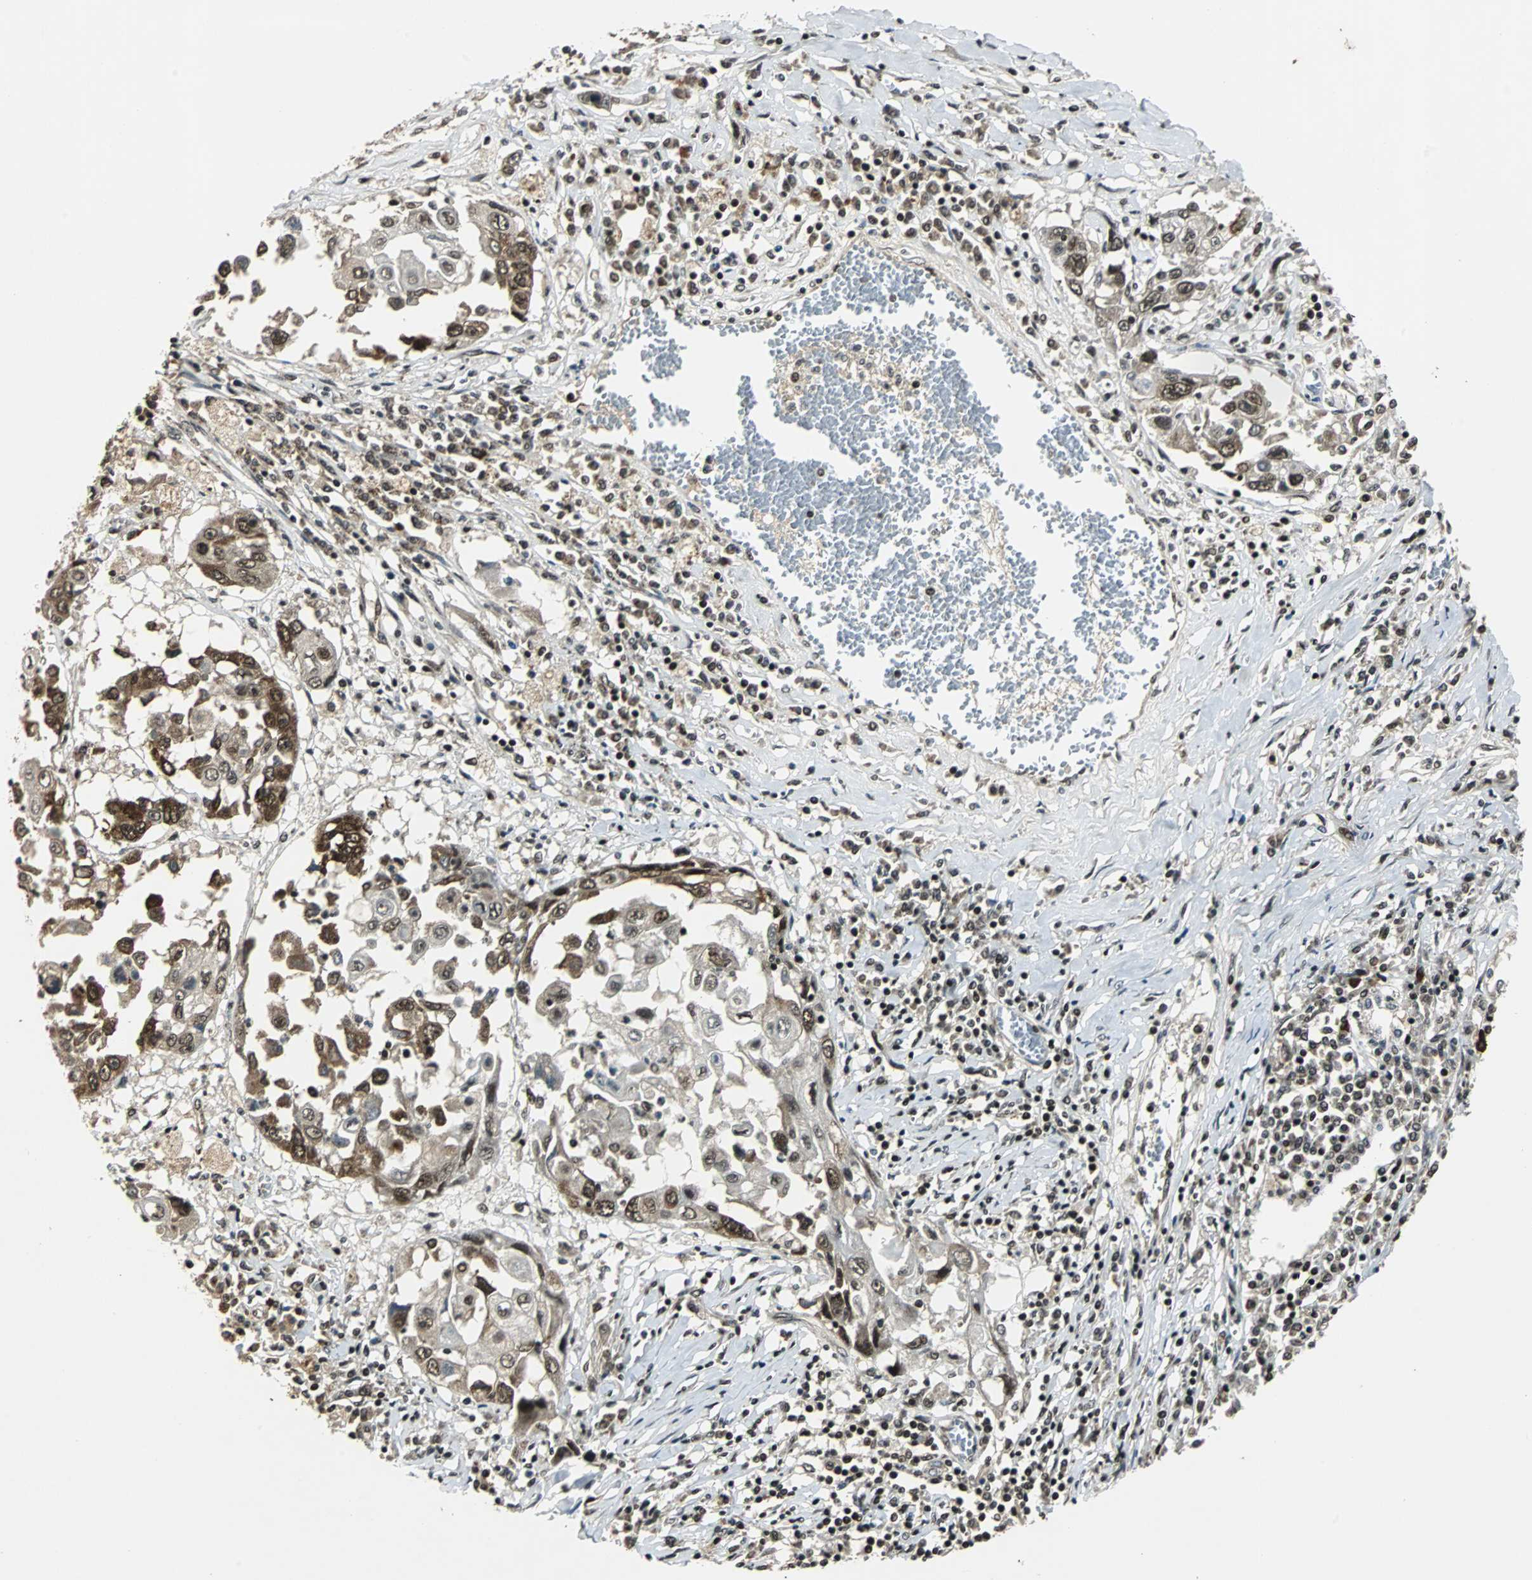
{"staining": {"intensity": "strong", "quantity": ">75%", "location": "cytoplasmic/membranous,nuclear"}, "tissue": "lung cancer", "cell_type": "Tumor cells", "image_type": "cancer", "snomed": [{"axis": "morphology", "description": "Squamous cell carcinoma, NOS"}, {"axis": "topography", "description": "Lung"}], "caption": "Immunohistochemistry (IHC) micrograph of squamous cell carcinoma (lung) stained for a protein (brown), which displays high levels of strong cytoplasmic/membranous and nuclear expression in approximately >75% of tumor cells.", "gene": "TAF5", "patient": {"sex": "male", "age": 71}}